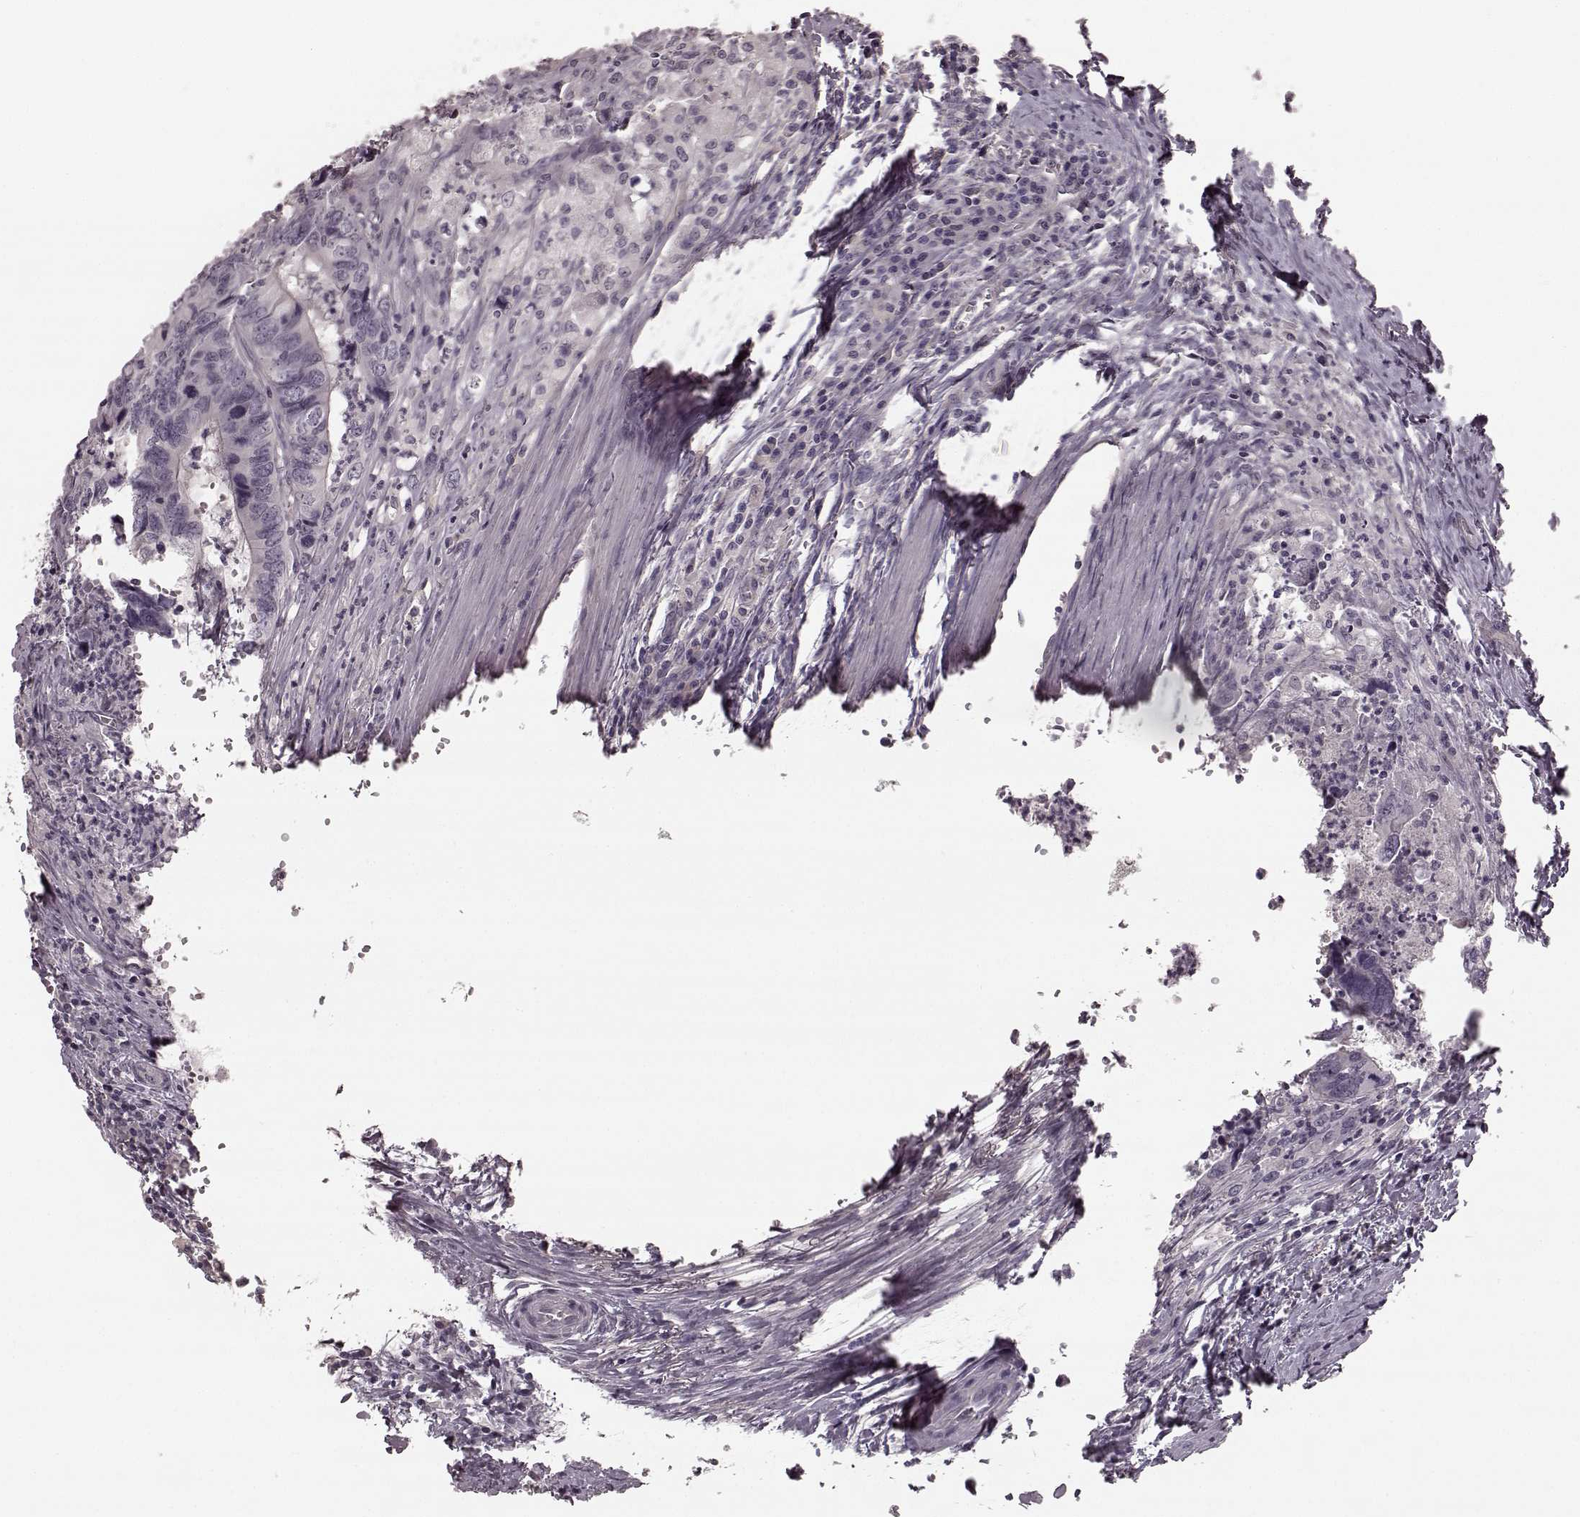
{"staining": {"intensity": "negative", "quantity": "none", "location": "none"}, "tissue": "colorectal cancer", "cell_type": "Tumor cells", "image_type": "cancer", "snomed": [{"axis": "morphology", "description": "Adenocarcinoma, NOS"}, {"axis": "topography", "description": "Colon"}], "caption": "Micrograph shows no significant protein positivity in tumor cells of colorectal cancer. The staining was performed using DAB (3,3'-diaminobenzidine) to visualize the protein expression in brown, while the nuclei were stained in blue with hematoxylin (Magnification: 20x).", "gene": "PRKCE", "patient": {"sex": "female", "age": 82}}